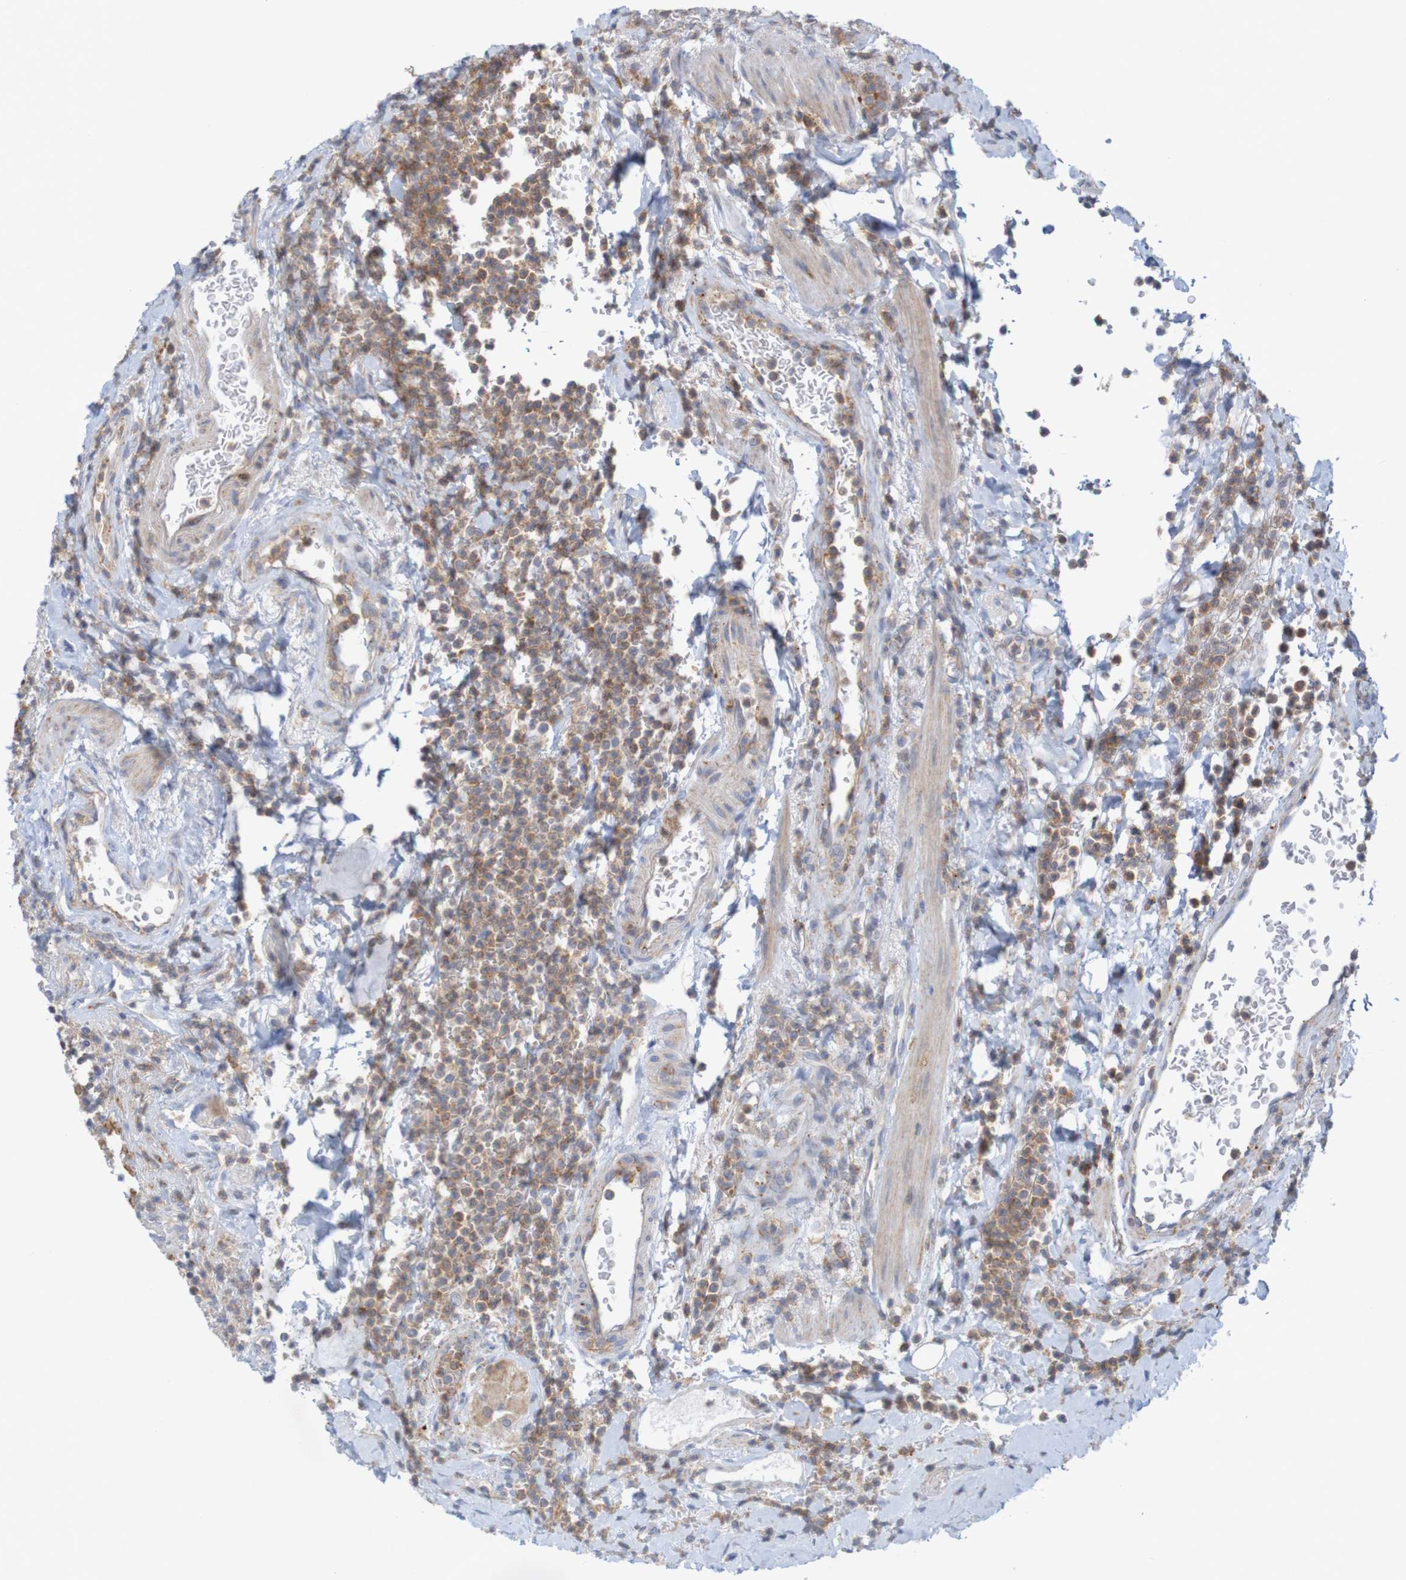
{"staining": {"intensity": "strong", "quantity": "25%-75%", "location": "cytoplasmic/membranous"}, "tissue": "stomach", "cell_type": "Glandular cells", "image_type": "normal", "snomed": [{"axis": "morphology", "description": "Normal tissue, NOS"}, {"axis": "topography", "description": "Stomach, upper"}], "caption": "Stomach stained for a protein demonstrates strong cytoplasmic/membranous positivity in glandular cells. The protein of interest is shown in brown color, while the nuclei are stained blue.", "gene": "NAV2", "patient": {"sex": "male", "age": 68}}